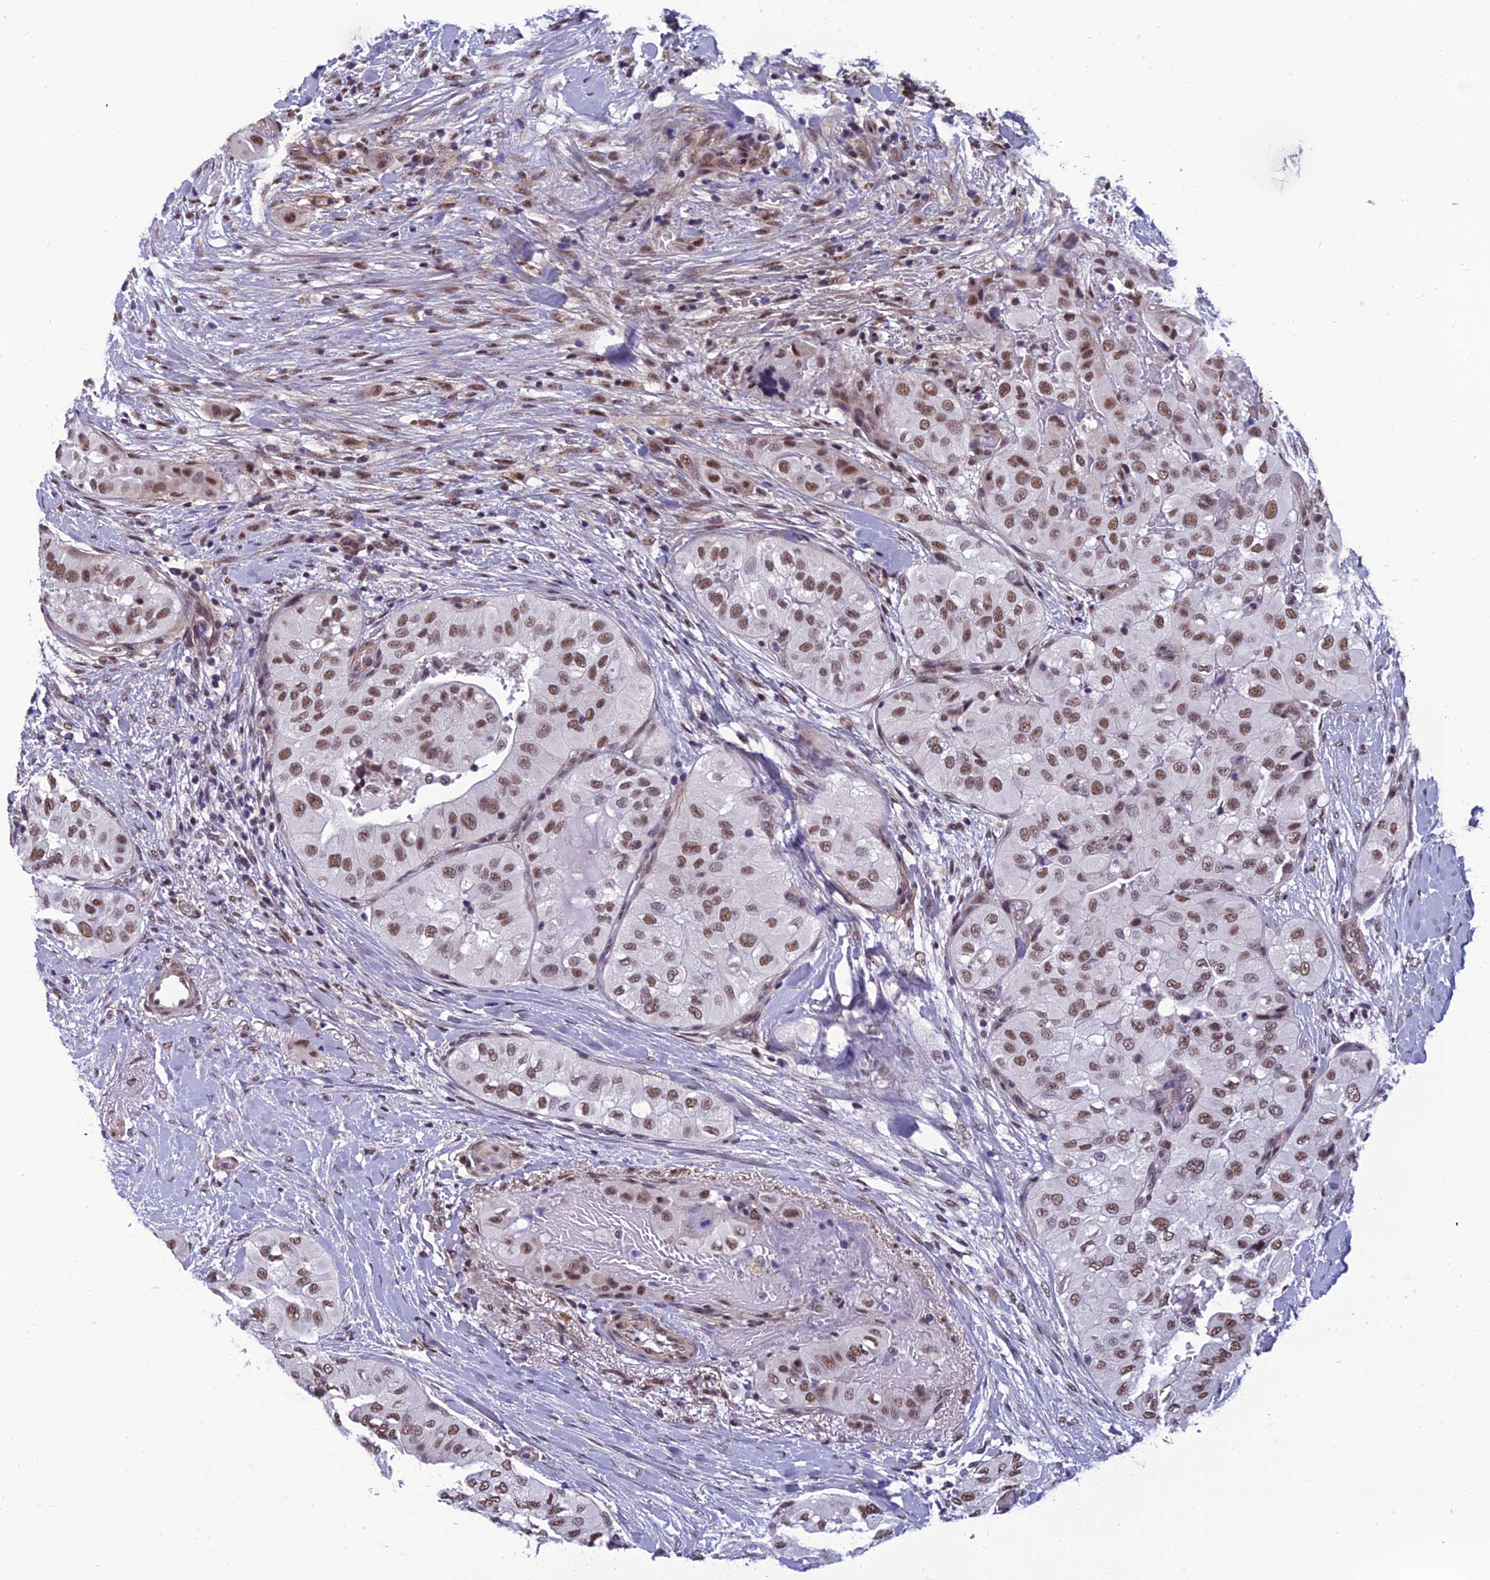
{"staining": {"intensity": "moderate", "quantity": ">75%", "location": "nuclear"}, "tissue": "head and neck cancer", "cell_type": "Tumor cells", "image_type": "cancer", "snomed": [{"axis": "morphology", "description": "Adenocarcinoma, NOS"}, {"axis": "topography", "description": "Head-Neck"}], "caption": "This is a histology image of IHC staining of head and neck cancer (adenocarcinoma), which shows moderate expression in the nuclear of tumor cells.", "gene": "RSRC1", "patient": {"sex": "male", "age": 66}}